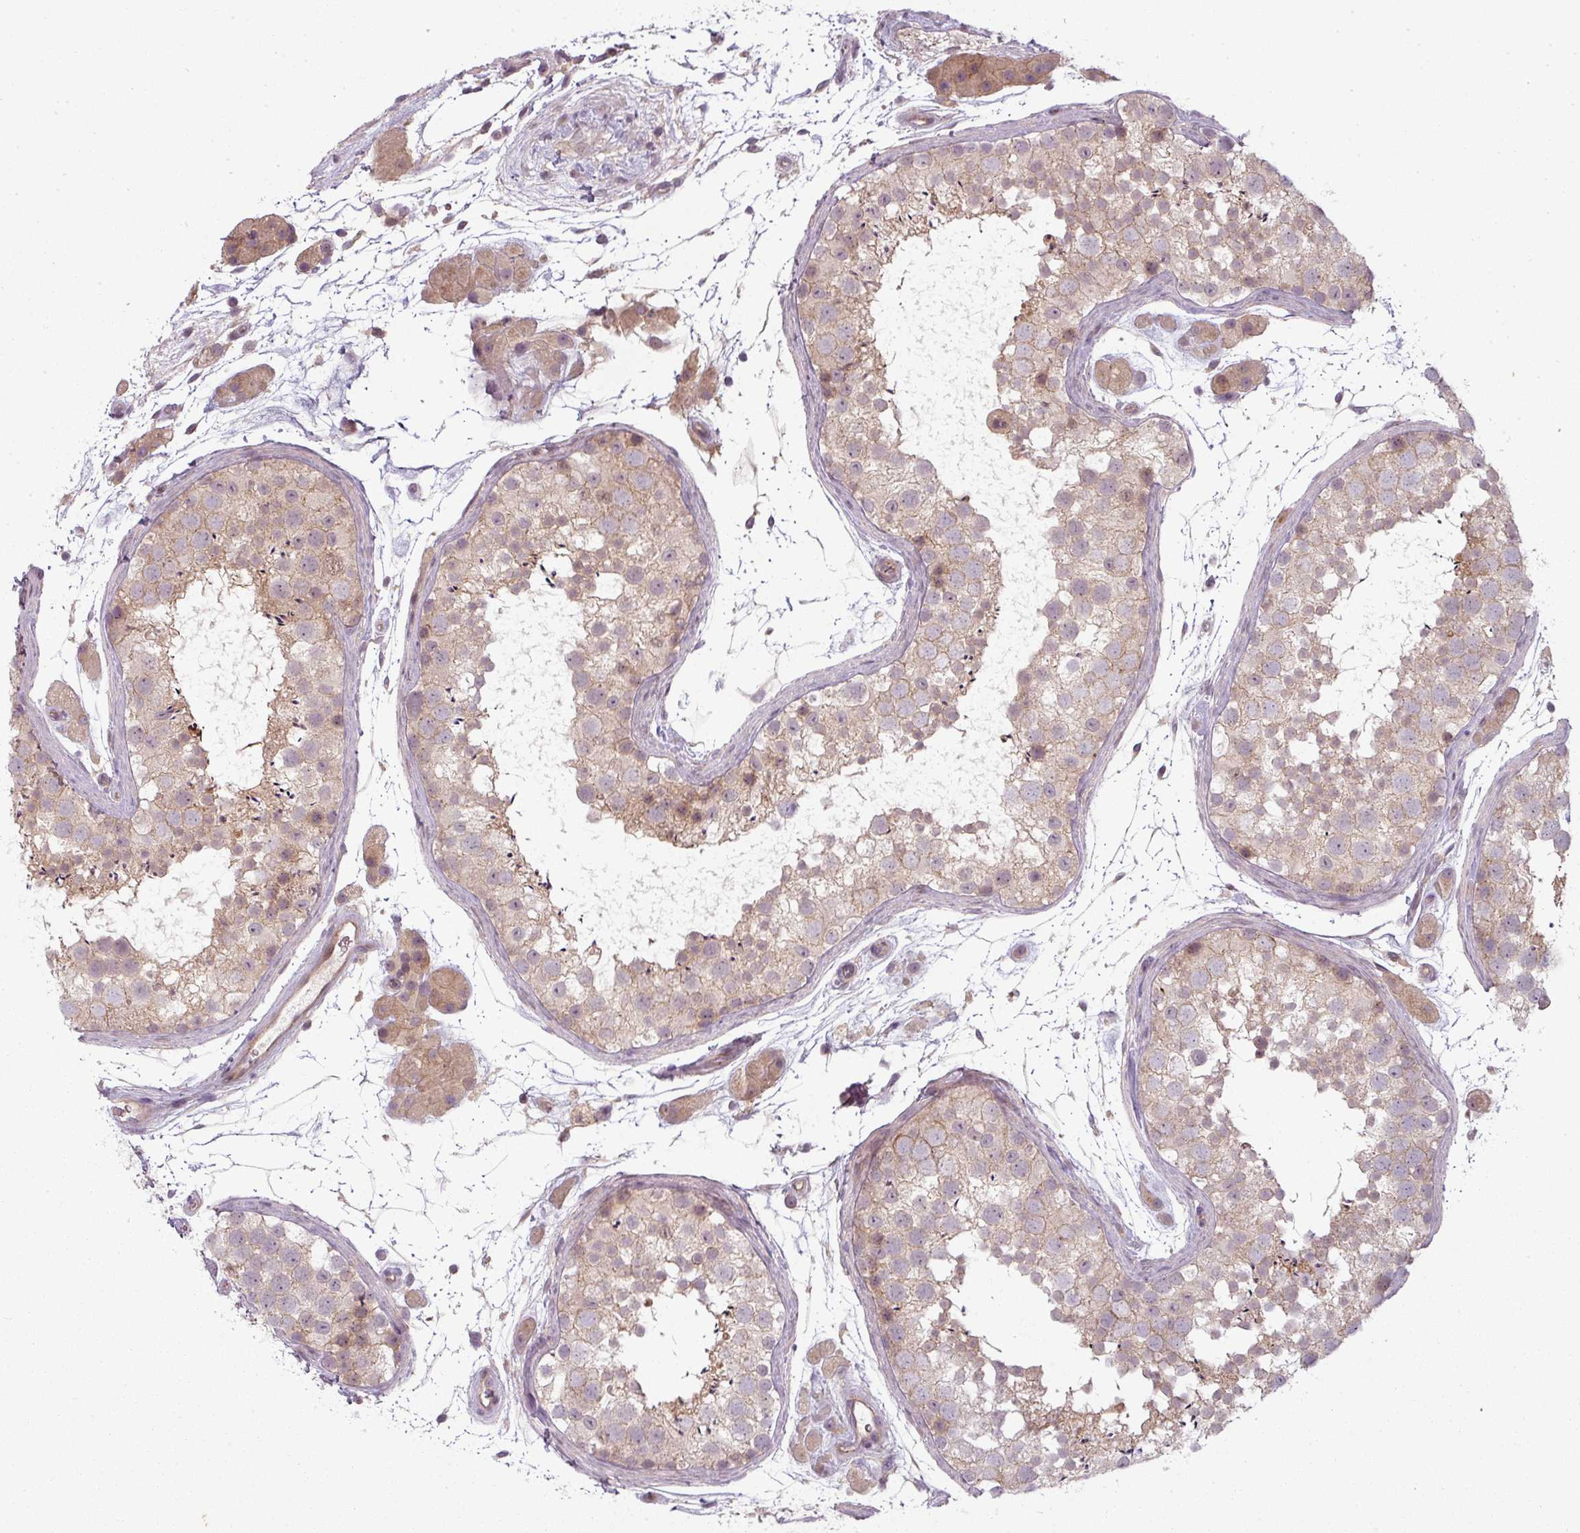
{"staining": {"intensity": "weak", "quantity": "<25%", "location": "cytoplasmic/membranous"}, "tissue": "testis", "cell_type": "Cells in seminiferous ducts", "image_type": "normal", "snomed": [{"axis": "morphology", "description": "Normal tissue, NOS"}, {"axis": "topography", "description": "Testis"}], "caption": "An IHC micrograph of unremarkable testis is shown. There is no staining in cells in seminiferous ducts of testis. (IHC, brightfield microscopy, high magnification).", "gene": "SLC16A9", "patient": {"sex": "male", "age": 41}}